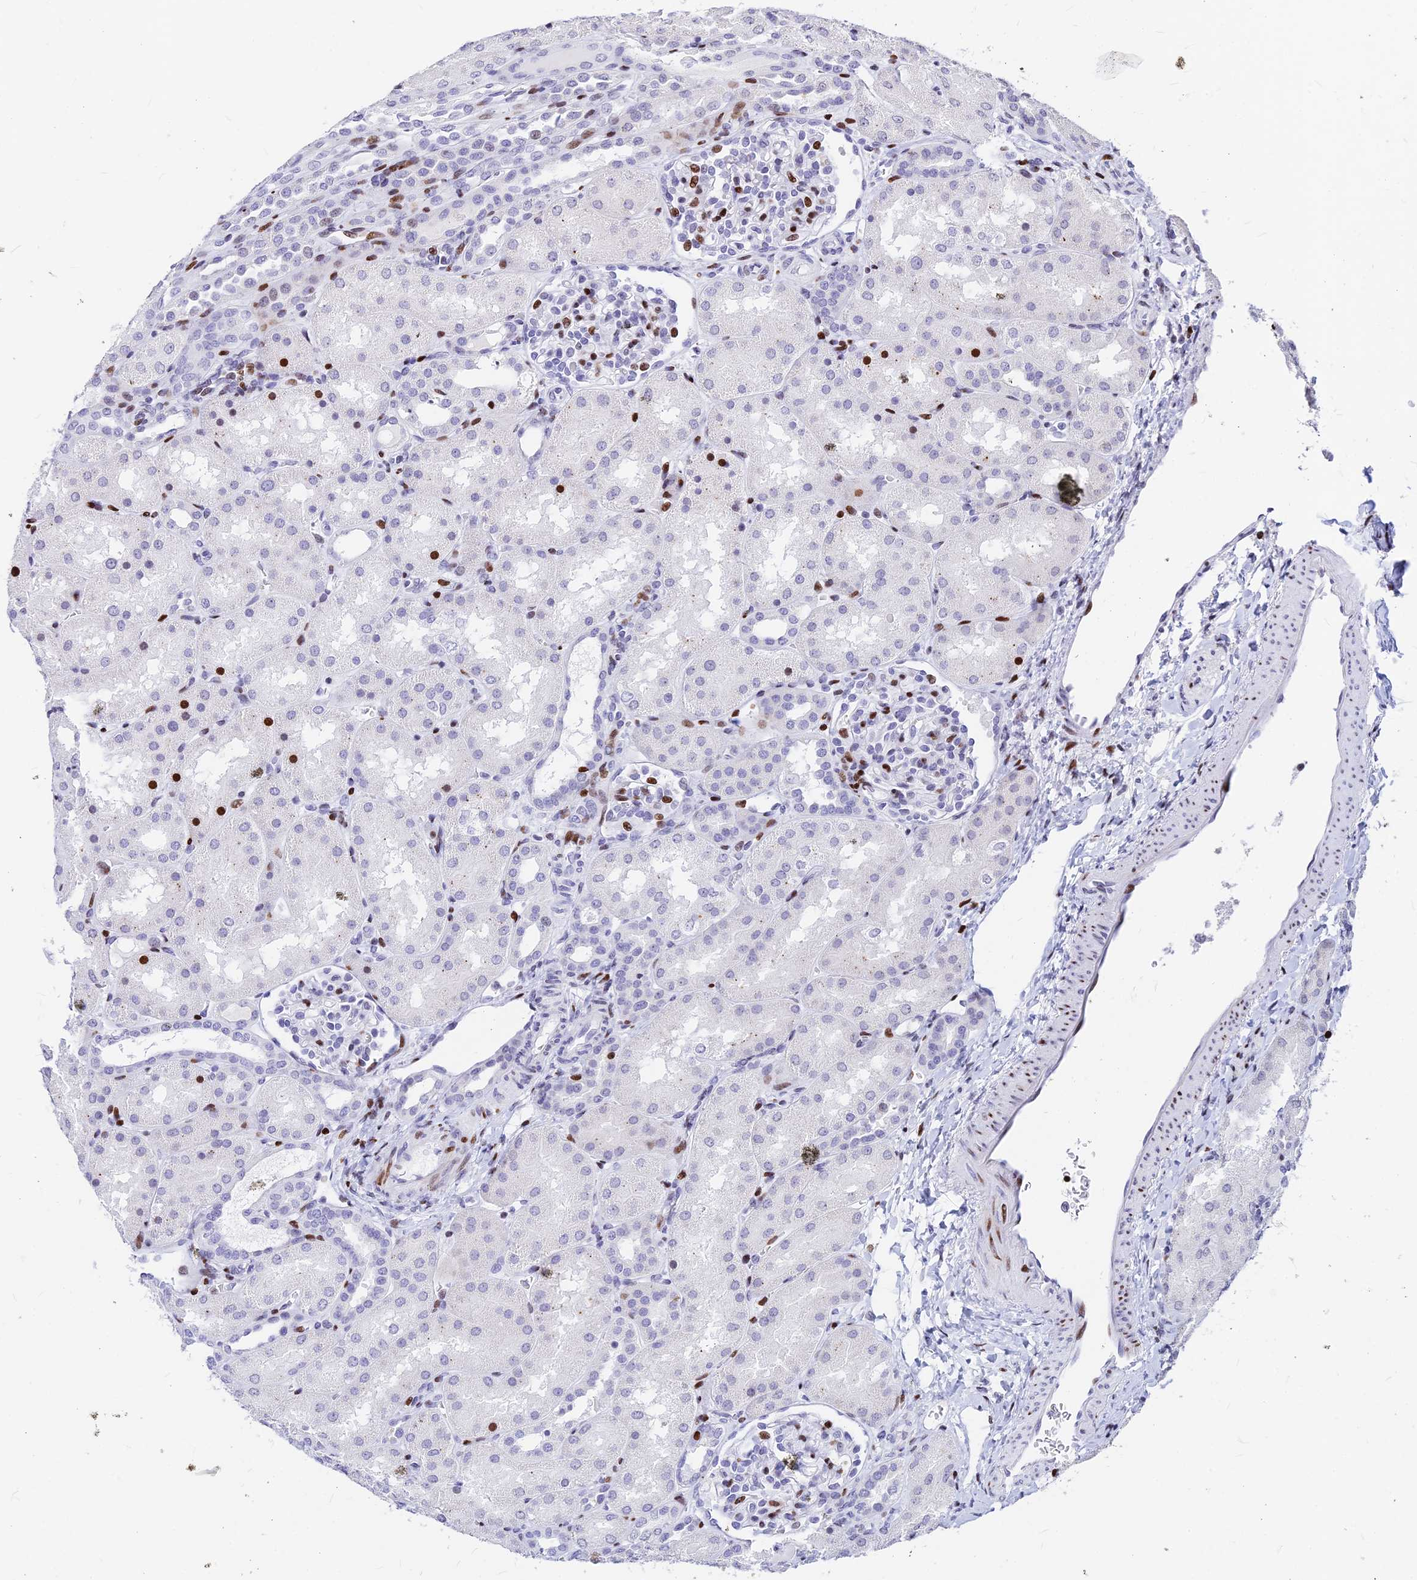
{"staining": {"intensity": "strong", "quantity": "<25%", "location": "nuclear"}, "tissue": "kidney", "cell_type": "Cells in glomeruli", "image_type": "normal", "snomed": [{"axis": "morphology", "description": "Normal tissue, NOS"}, {"axis": "topography", "description": "Kidney"}], "caption": "Protein expression by immunohistochemistry (IHC) shows strong nuclear expression in about <25% of cells in glomeruli in benign kidney.", "gene": "PRPS1", "patient": {"sex": "male", "age": 1}}